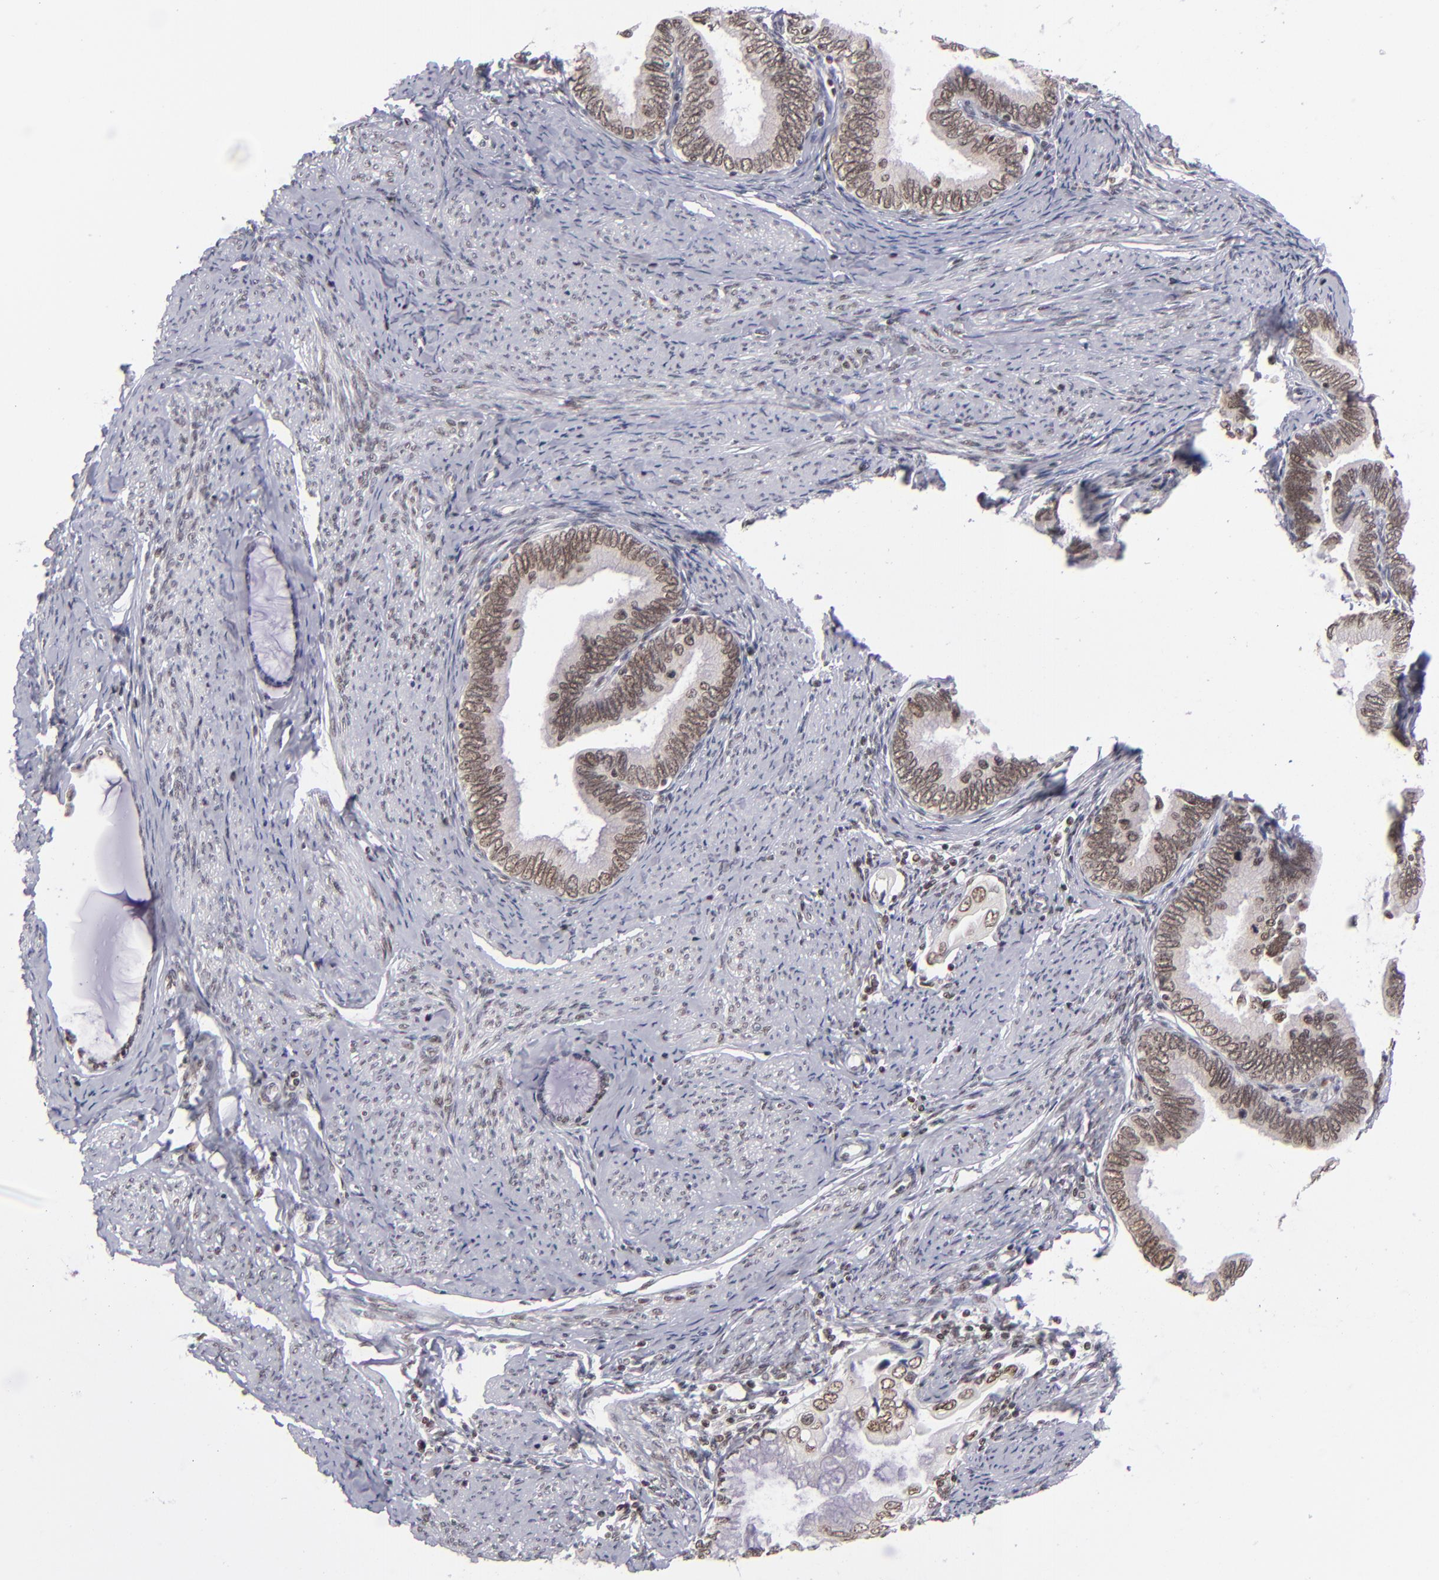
{"staining": {"intensity": "moderate", "quantity": ">75%", "location": "nuclear"}, "tissue": "cervical cancer", "cell_type": "Tumor cells", "image_type": "cancer", "snomed": [{"axis": "morphology", "description": "Adenocarcinoma, NOS"}, {"axis": "topography", "description": "Cervix"}], "caption": "Protein expression analysis of adenocarcinoma (cervical) reveals moderate nuclear staining in approximately >75% of tumor cells. (Brightfield microscopy of DAB IHC at high magnification).", "gene": "MLLT3", "patient": {"sex": "female", "age": 49}}